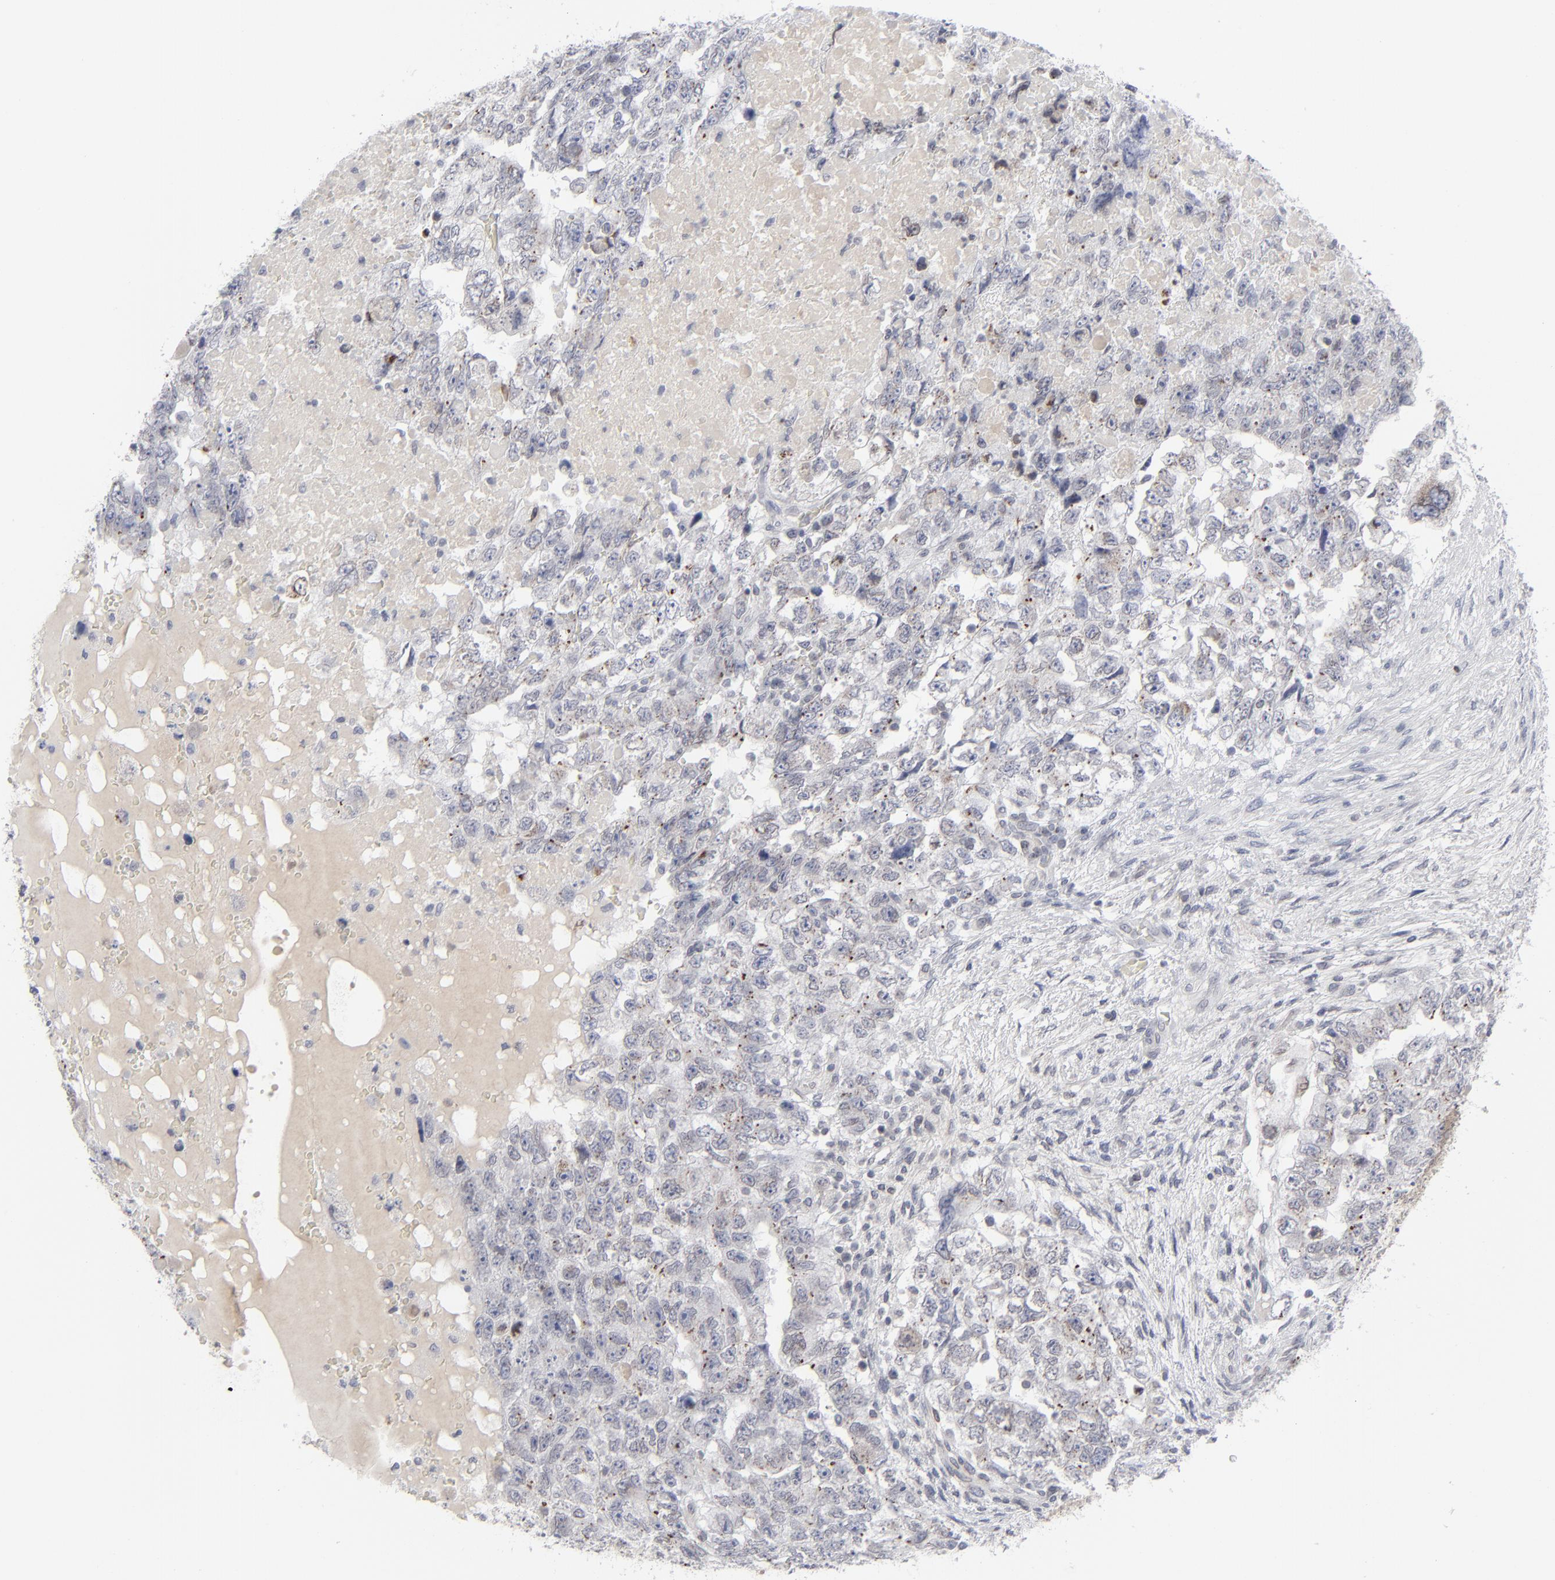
{"staining": {"intensity": "negative", "quantity": "none", "location": "none"}, "tissue": "testis cancer", "cell_type": "Tumor cells", "image_type": "cancer", "snomed": [{"axis": "morphology", "description": "Carcinoma, Embryonal, NOS"}, {"axis": "topography", "description": "Testis"}], "caption": "Tumor cells are negative for brown protein staining in embryonal carcinoma (testis).", "gene": "NUP88", "patient": {"sex": "male", "age": 36}}